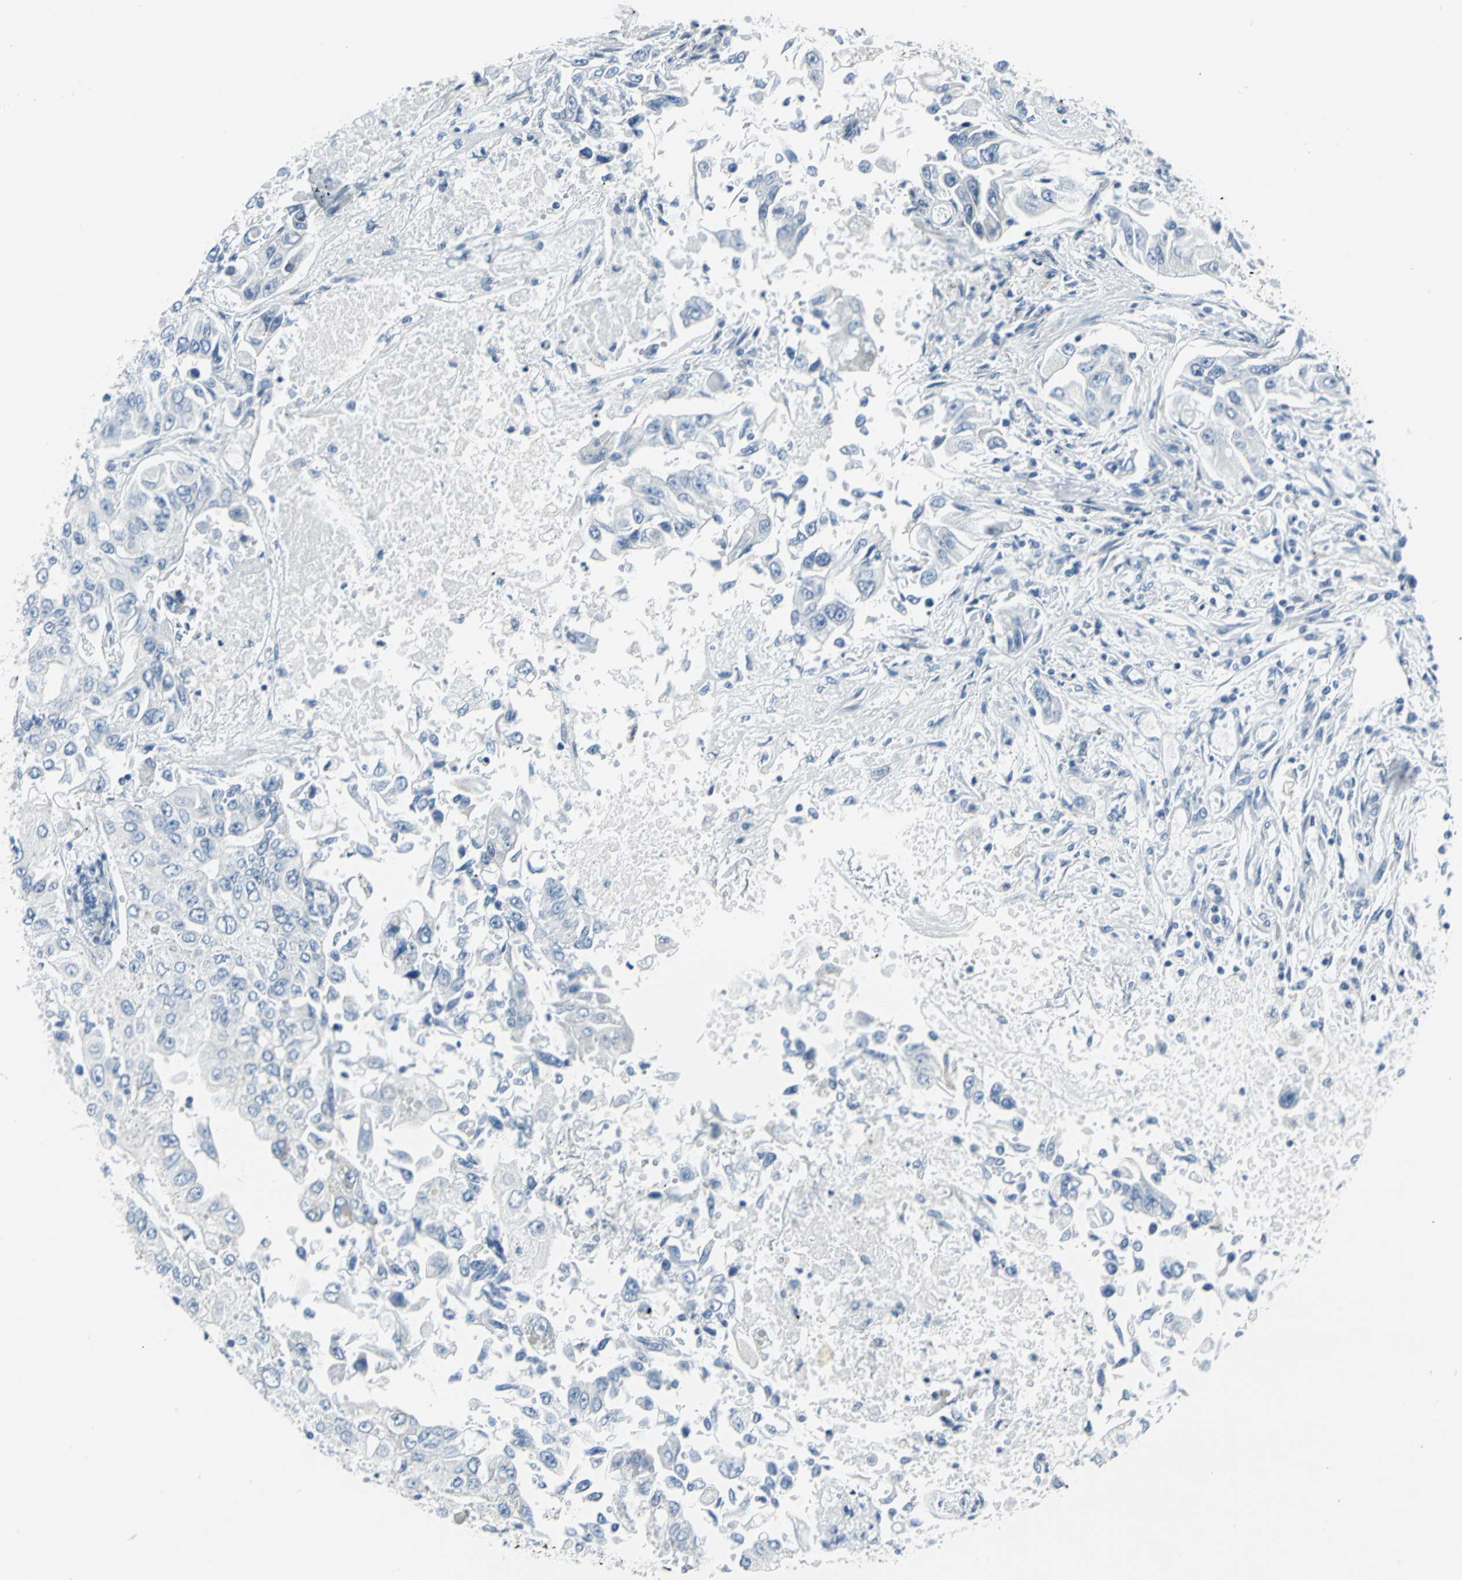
{"staining": {"intensity": "negative", "quantity": "none", "location": "none"}, "tissue": "lung cancer", "cell_type": "Tumor cells", "image_type": "cancer", "snomed": [{"axis": "morphology", "description": "Adenocarcinoma, NOS"}, {"axis": "topography", "description": "Lung"}], "caption": "IHC photomicrograph of neoplastic tissue: lung cancer (adenocarcinoma) stained with DAB (3,3'-diaminobenzidine) demonstrates no significant protein positivity in tumor cells. Brightfield microscopy of IHC stained with DAB (3,3'-diaminobenzidine) (brown) and hematoxylin (blue), captured at high magnification.", "gene": "CYB5A", "patient": {"sex": "male", "age": 84}}